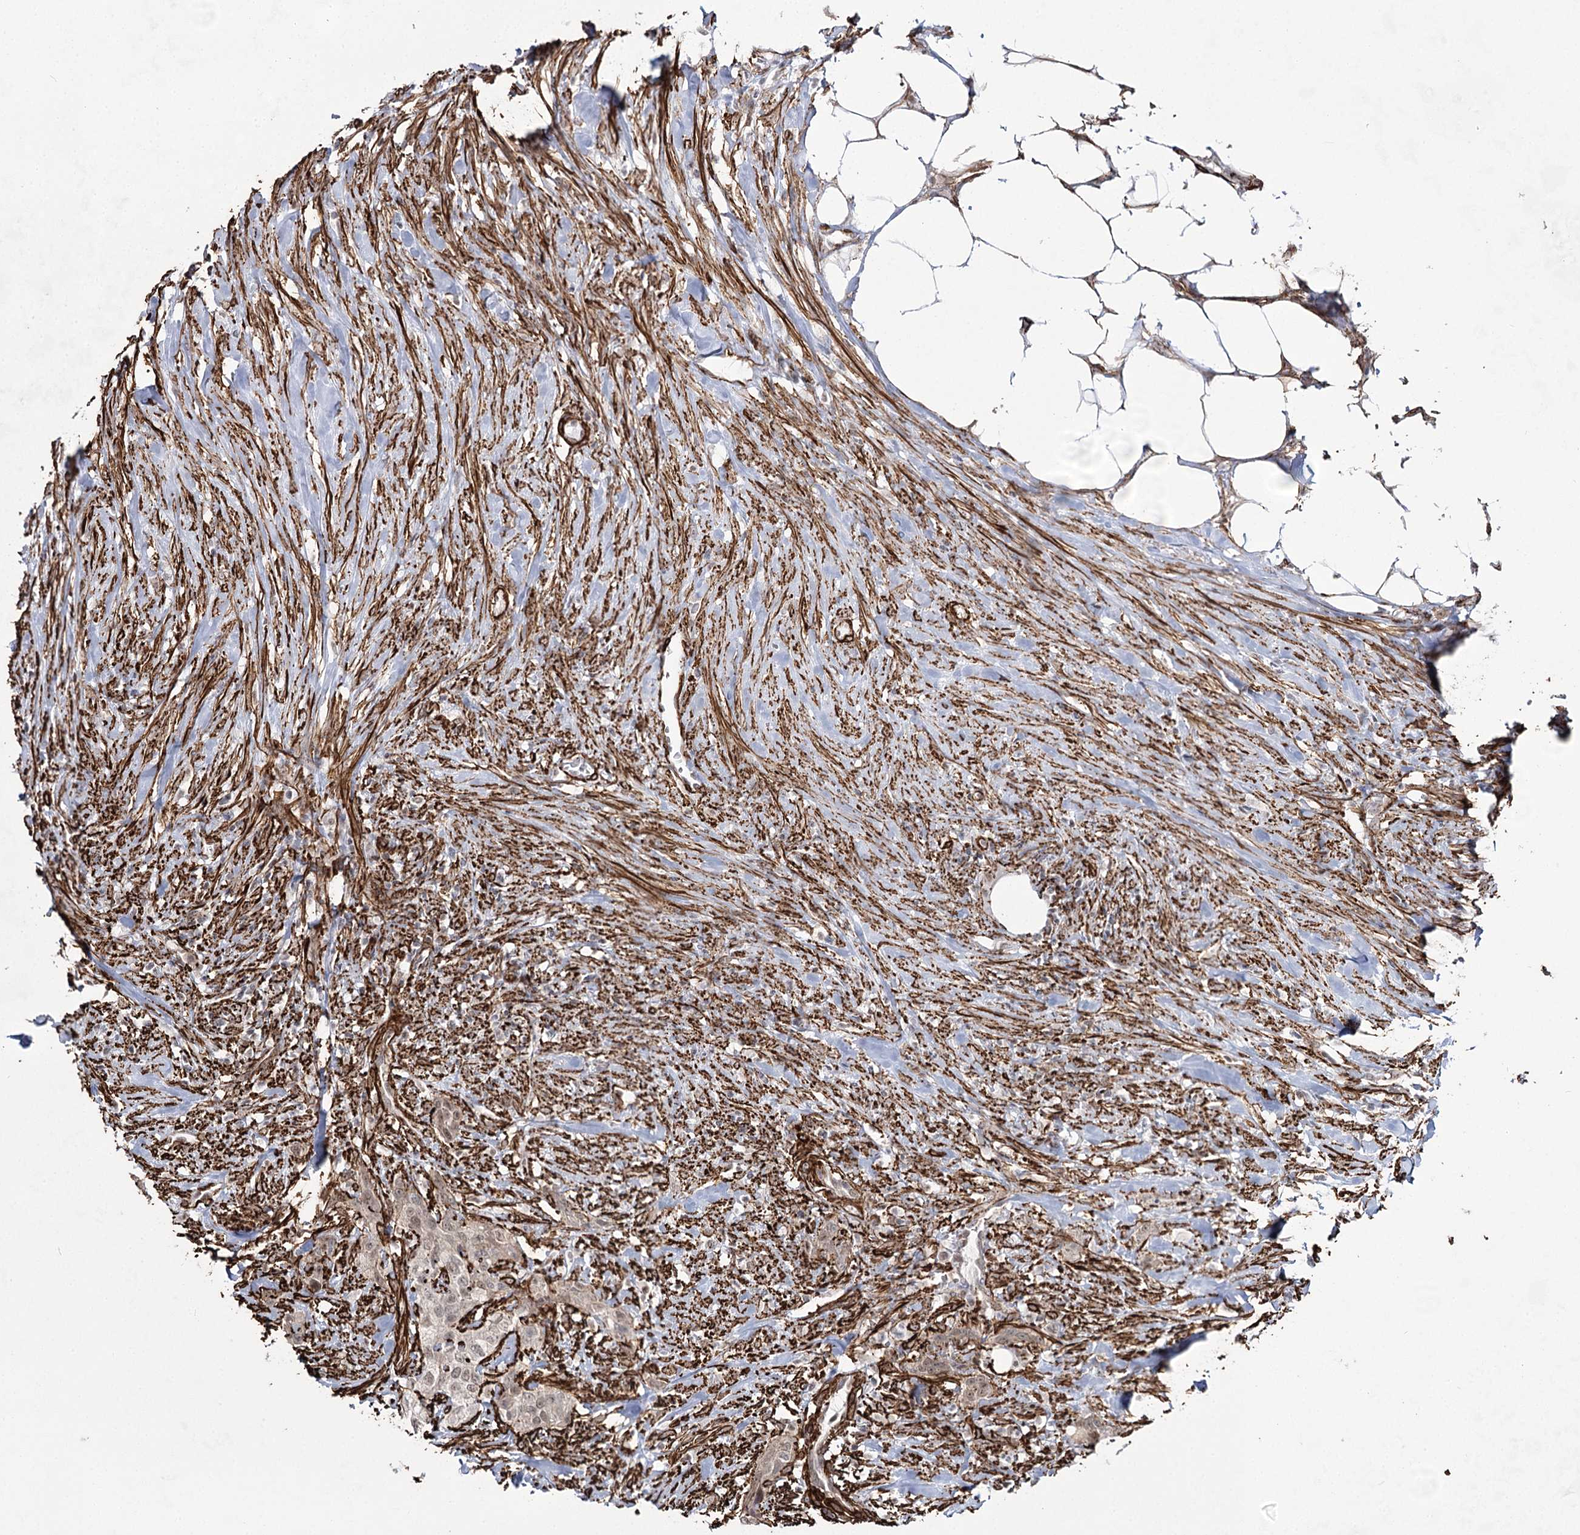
{"staining": {"intensity": "weak", "quantity": "<25%", "location": "nuclear"}, "tissue": "urothelial cancer", "cell_type": "Tumor cells", "image_type": "cancer", "snomed": [{"axis": "morphology", "description": "Urothelial carcinoma, High grade"}, {"axis": "topography", "description": "Urinary bladder"}], "caption": "IHC image of neoplastic tissue: urothelial cancer stained with DAB displays no significant protein expression in tumor cells.", "gene": "CWF19L1", "patient": {"sex": "male", "age": 35}}